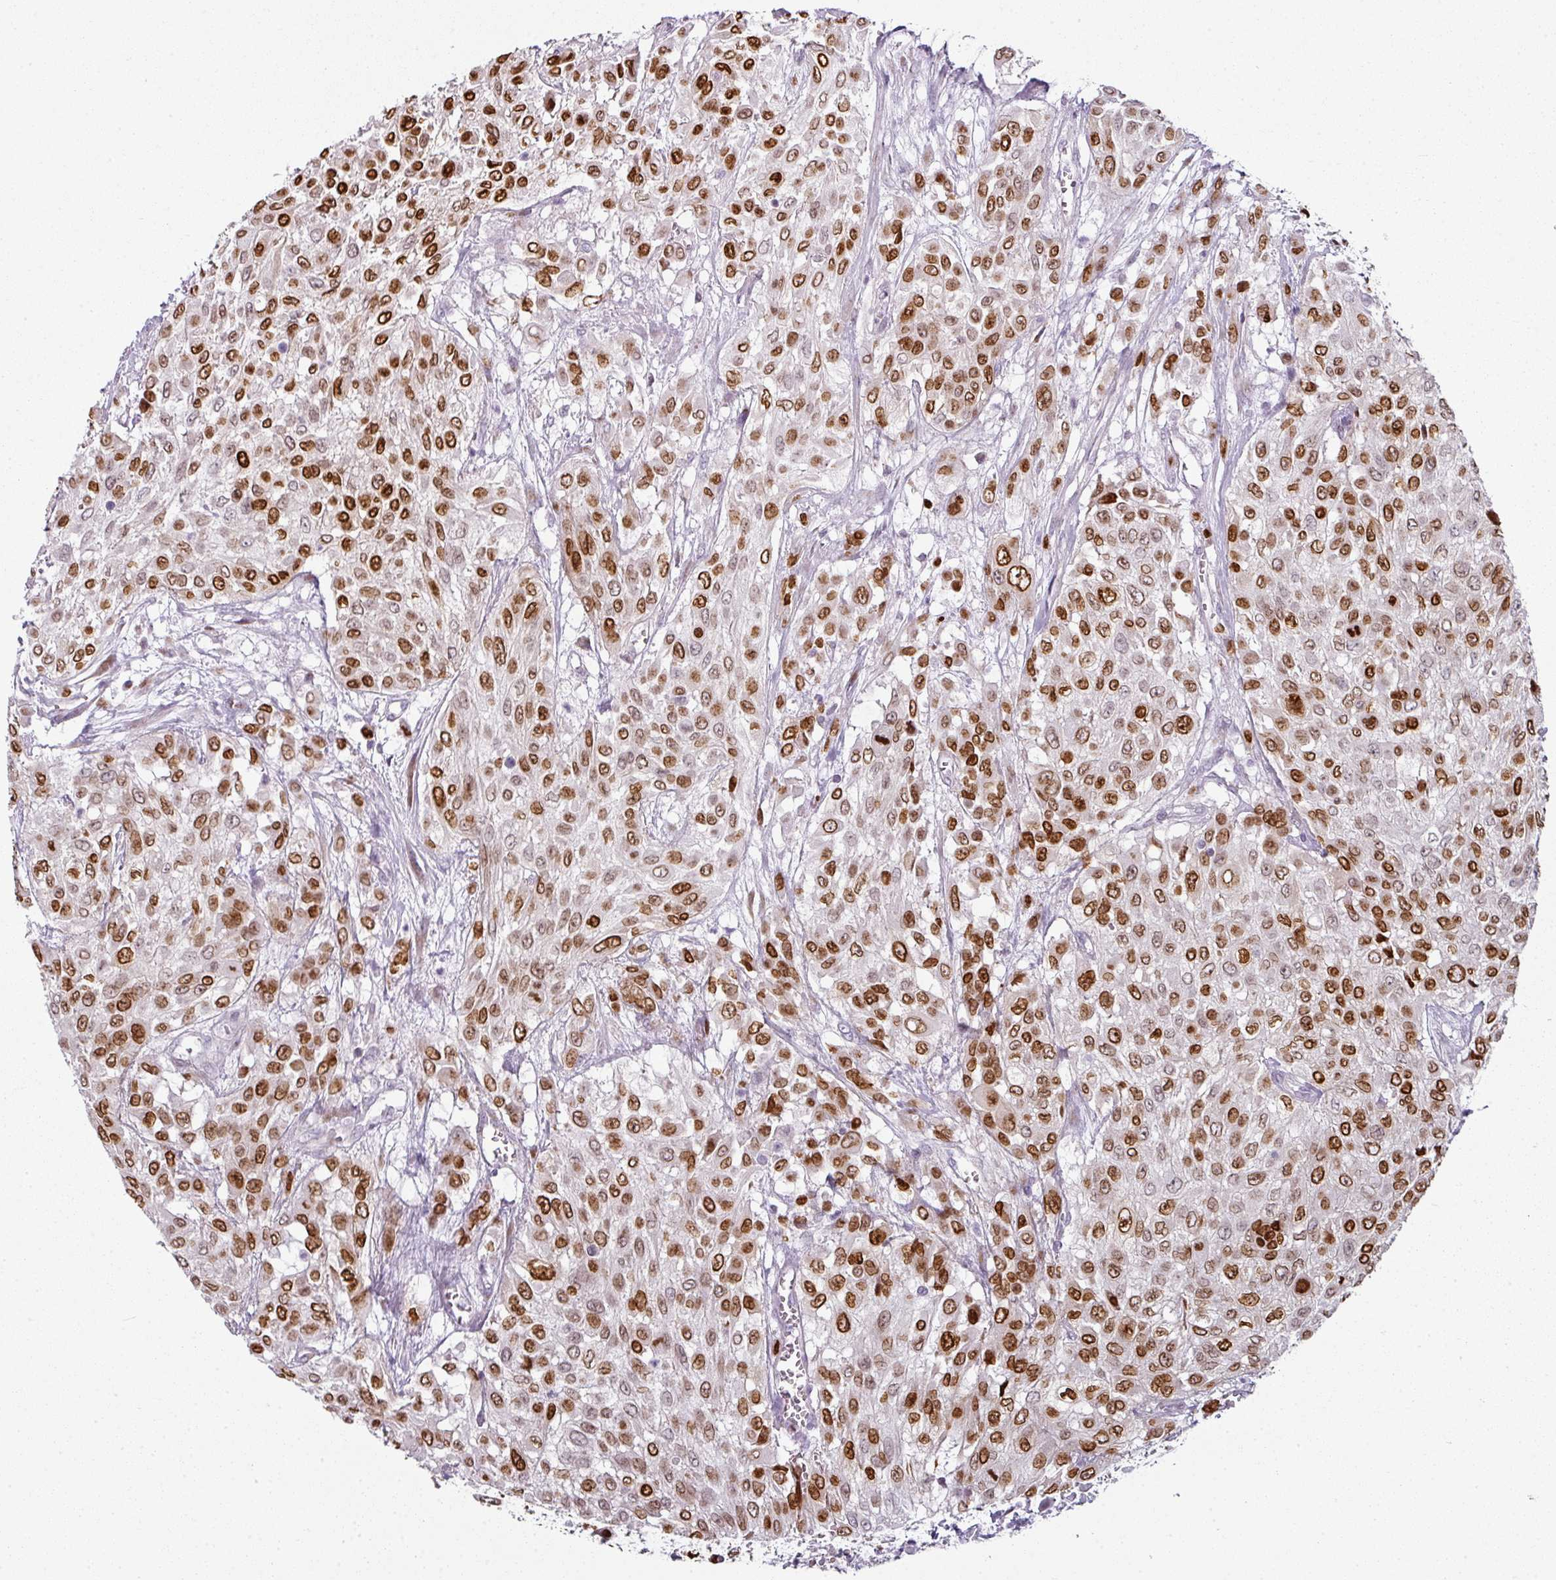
{"staining": {"intensity": "strong", "quantity": ">75%", "location": "nuclear"}, "tissue": "urothelial cancer", "cell_type": "Tumor cells", "image_type": "cancer", "snomed": [{"axis": "morphology", "description": "Urothelial carcinoma, High grade"}, {"axis": "topography", "description": "Urinary bladder"}], "caption": "High-grade urothelial carcinoma tissue exhibits strong nuclear staining in about >75% of tumor cells (IHC, brightfield microscopy, high magnification).", "gene": "SYT8", "patient": {"sex": "male", "age": 57}}